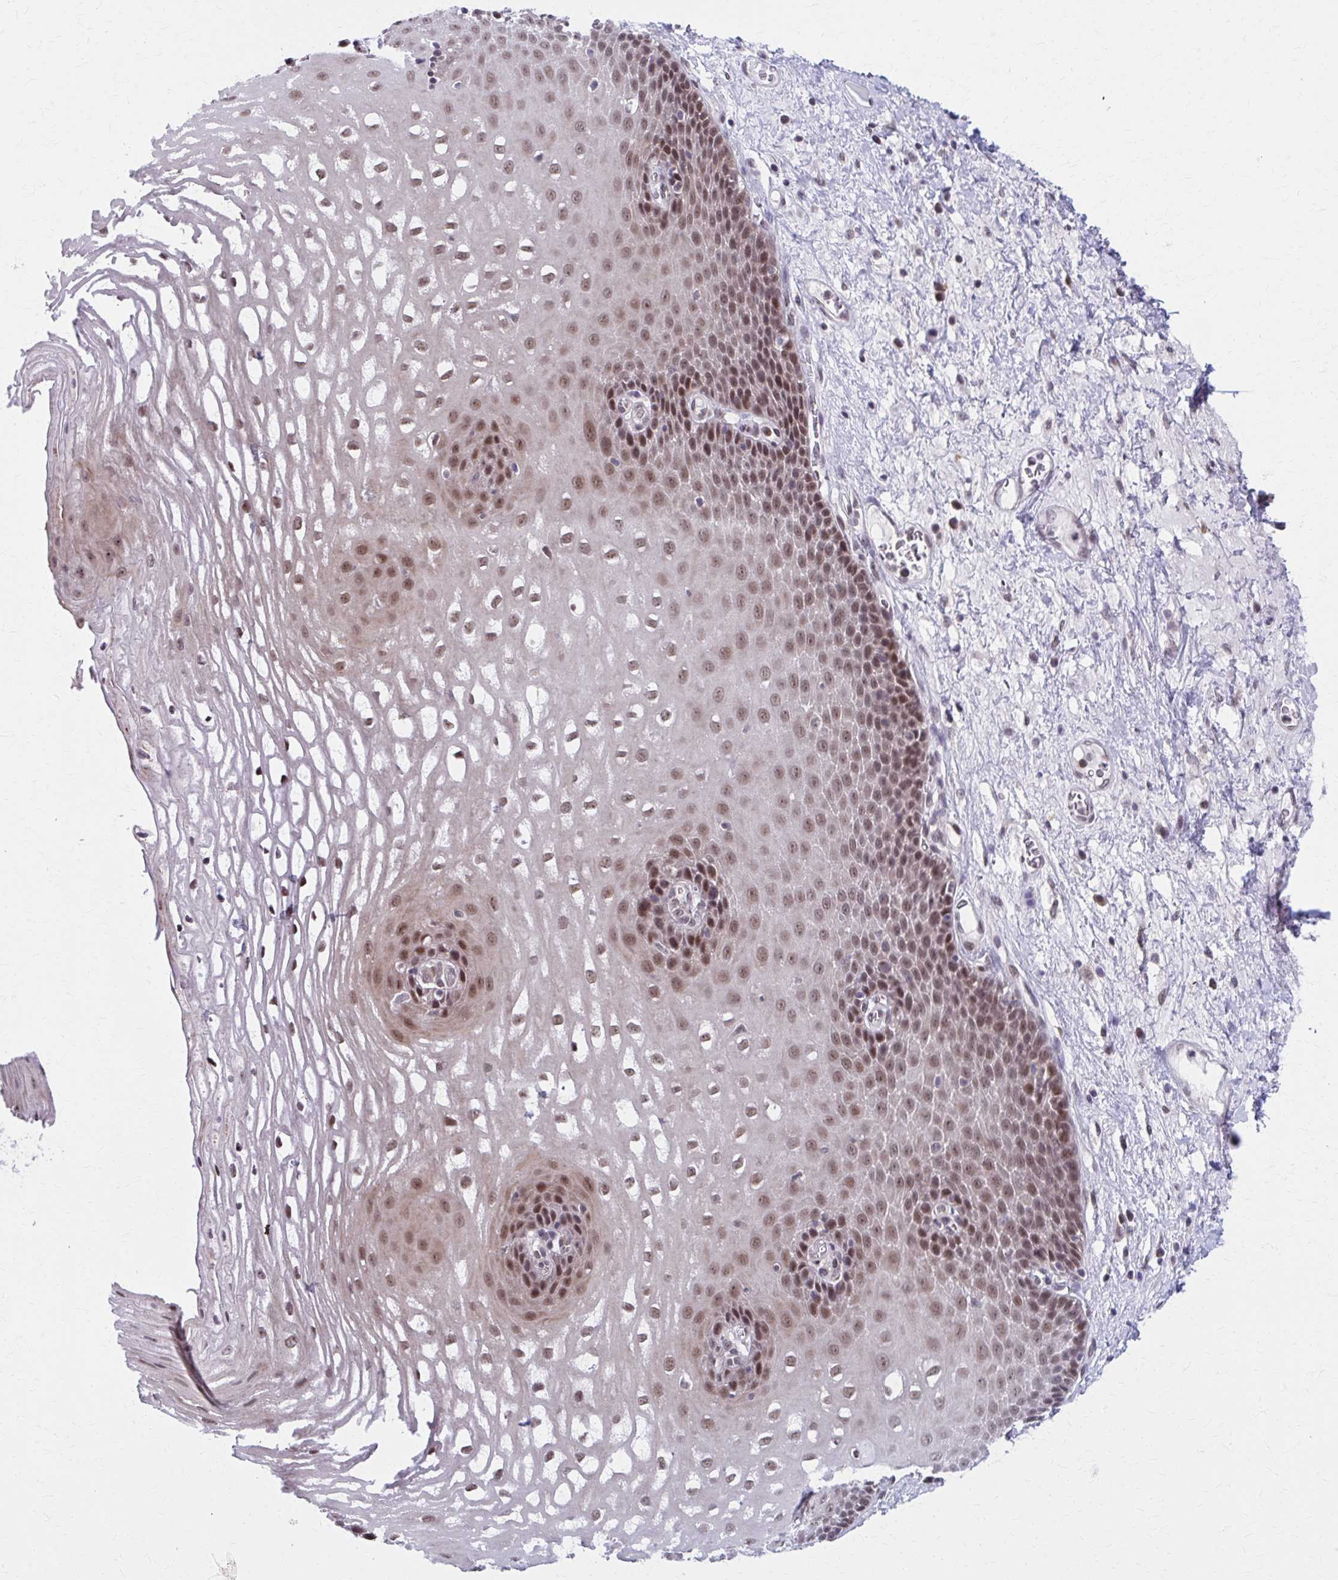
{"staining": {"intensity": "moderate", "quantity": ">75%", "location": "nuclear"}, "tissue": "esophagus", "cell_type": "Squamous epithelial cells", "image_type": "normal", "snomed": [{"axis": "morphology", "description": "Normal tissue, NOS"}, {"axis": "topography", "description": "Esophagus"}], "caption": "IHC histopathology image of normal esophagus: human esophagus stained using immunohistochemistry (IHC) displays medium levels of moderate protein expression localized specifically in the nuclear of squamous epithelial cells, appearing as a nuclear brown color.", "gene": "SETBP1", "patient": {"sex": "male", "age": 62}}